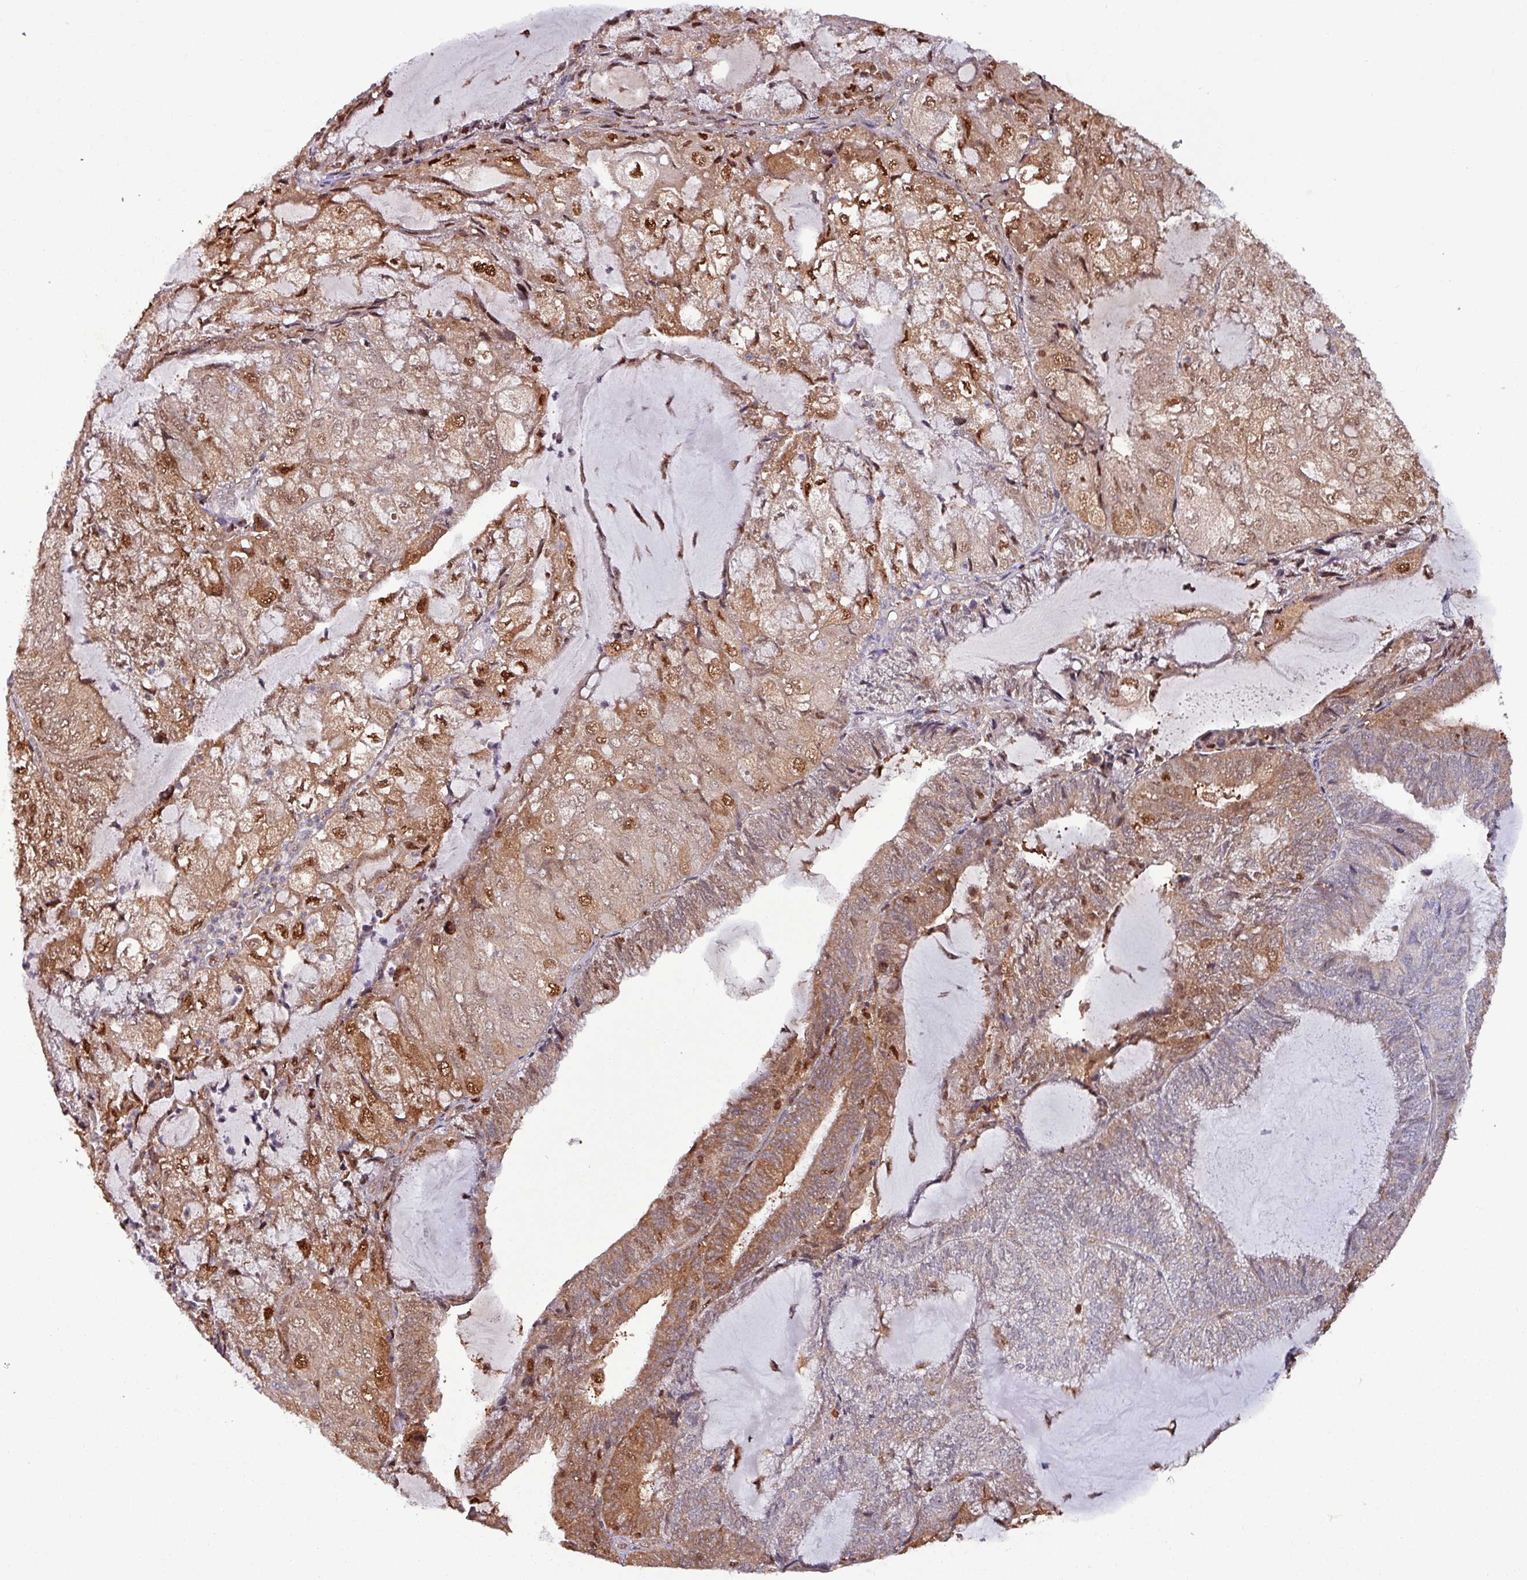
{"staining": {"intensity": "moderate", "quantity": ">75%", "location": "cytoplasmic/membranous,nuclear"}, "tissue": "endometrial cancer", "cell_type": "Tumor cells", "image_type": "cancer", "snomed": [{"axis": "morphology", "description": "Adenocarcinoma, NOS"}, {"axis": "topography", "description": "Endometrium"}], "caption": "Brown immunohistochemical staining in human endometrial cancer exhibits moderate cytoplasmic/membranous and nuclear positivity in about >75% of tumor cells.", "gene": "PSMB8", "patient": {"sex": "female", "age": 81}}